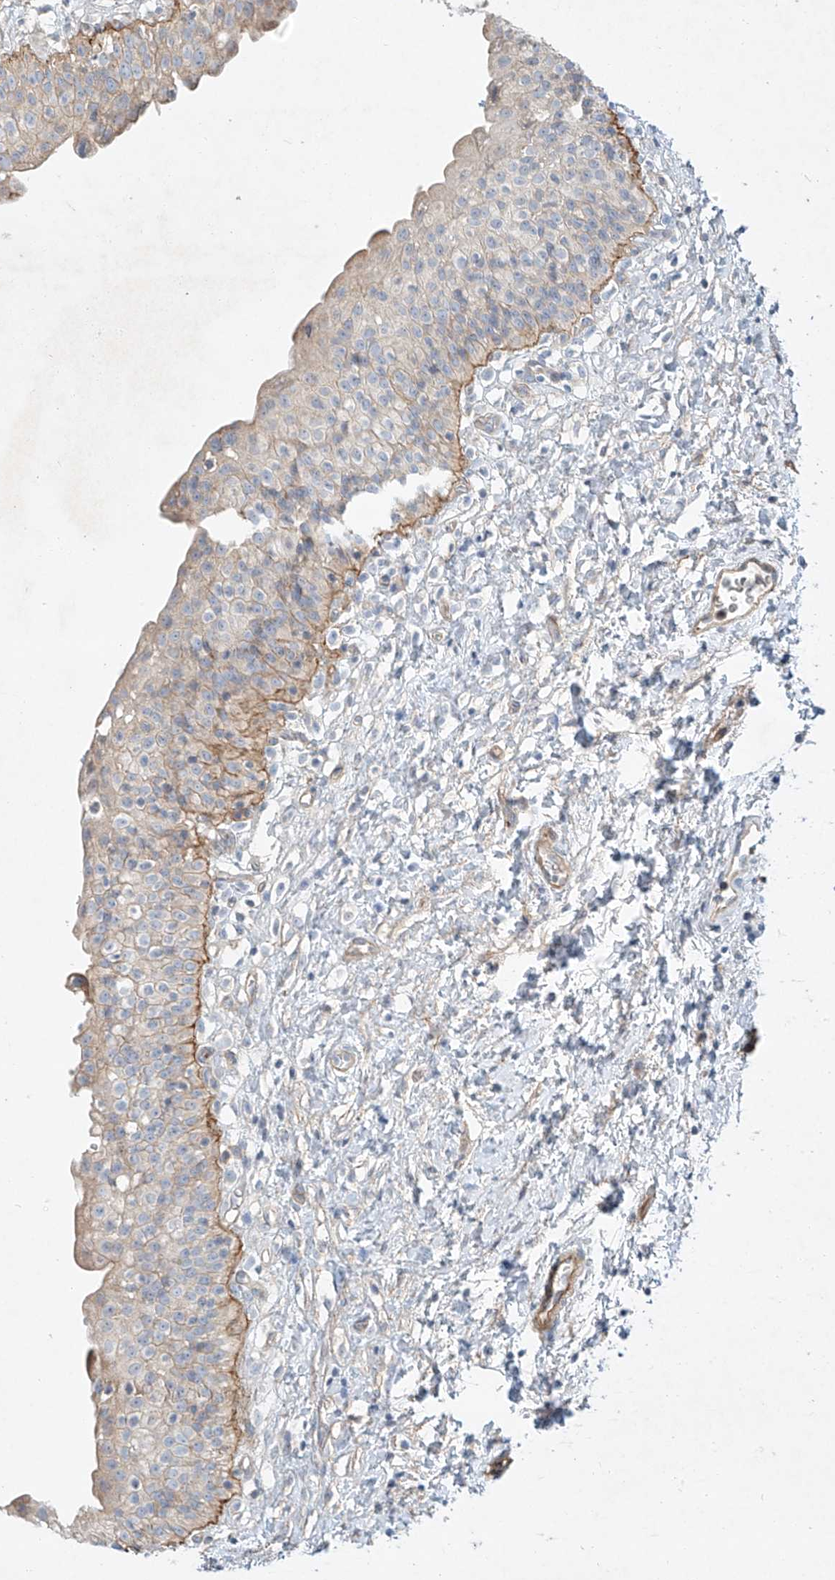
{"staining": {"intensity": "moderate", "quantity": "<25%", "location": "cytoplasmic/membranous"}, "tissue": "urinary bladder", "cell_type": "Urothelial cells", "image_type": "normal", "snomed": [{"axis": "morphology", "description": "Normal tissue, NOS"}, {"axis": "topography", "description": "Urinary bladder"}], "caption": "IHC photomicrograph of benign urinary bladder stained for a protein (brown), which reveals low levels of moderate cytoplasmic/membranous expression in about <25% of urothelial cells.", "gene": "AJM1", "patient": {"sex": "male", "age": 51}}